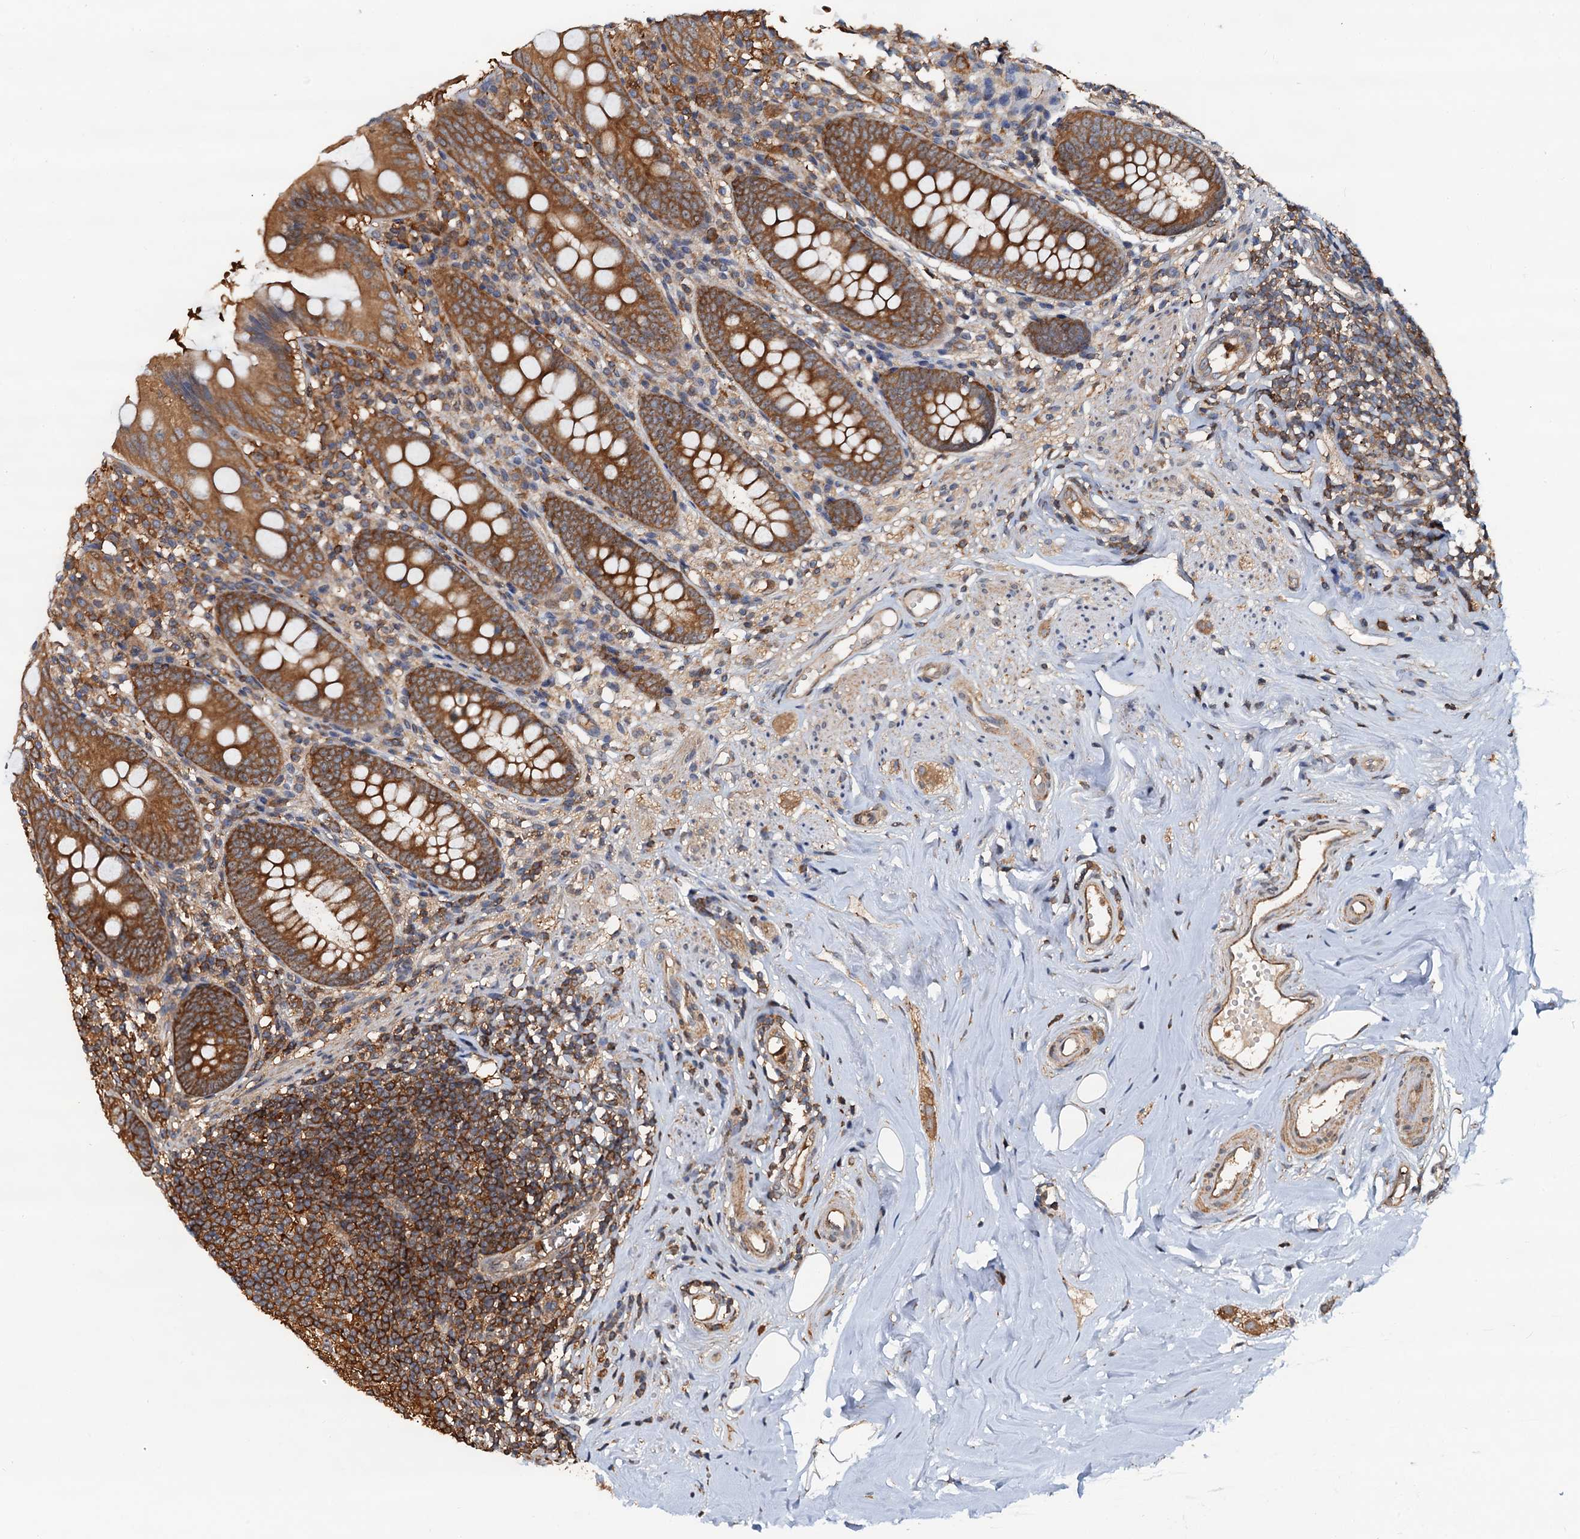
{"staining": {"intensity": "moderate", "quantity": ">75%", "location": "cytoplasmic/membranous"}, "tissue": "appendix", "cell_type": "Glandular cells", "image_type": "normal", "snomed": [{"axis": "morphology", "description": "Normal tissue, NOS"}, {"axis": "topography", "description": "Appendix"}], "caption": "High-magnification brightfield microscopy of unremarkable appendix stained with DAB (3,3'-diaminobenzidine) (brown) and counterstained with hematoxylin (blue). glandular cells exhibit moderate cytoplasmic/membranous staining is appreciated in about>75% of cells. (Stains: DAB in brown, nuclei in blue, Microscopy: brightfield microscopy at high magnification).", "gene": "USP6NL", "patient": {"sex": "female", "age": 51}}